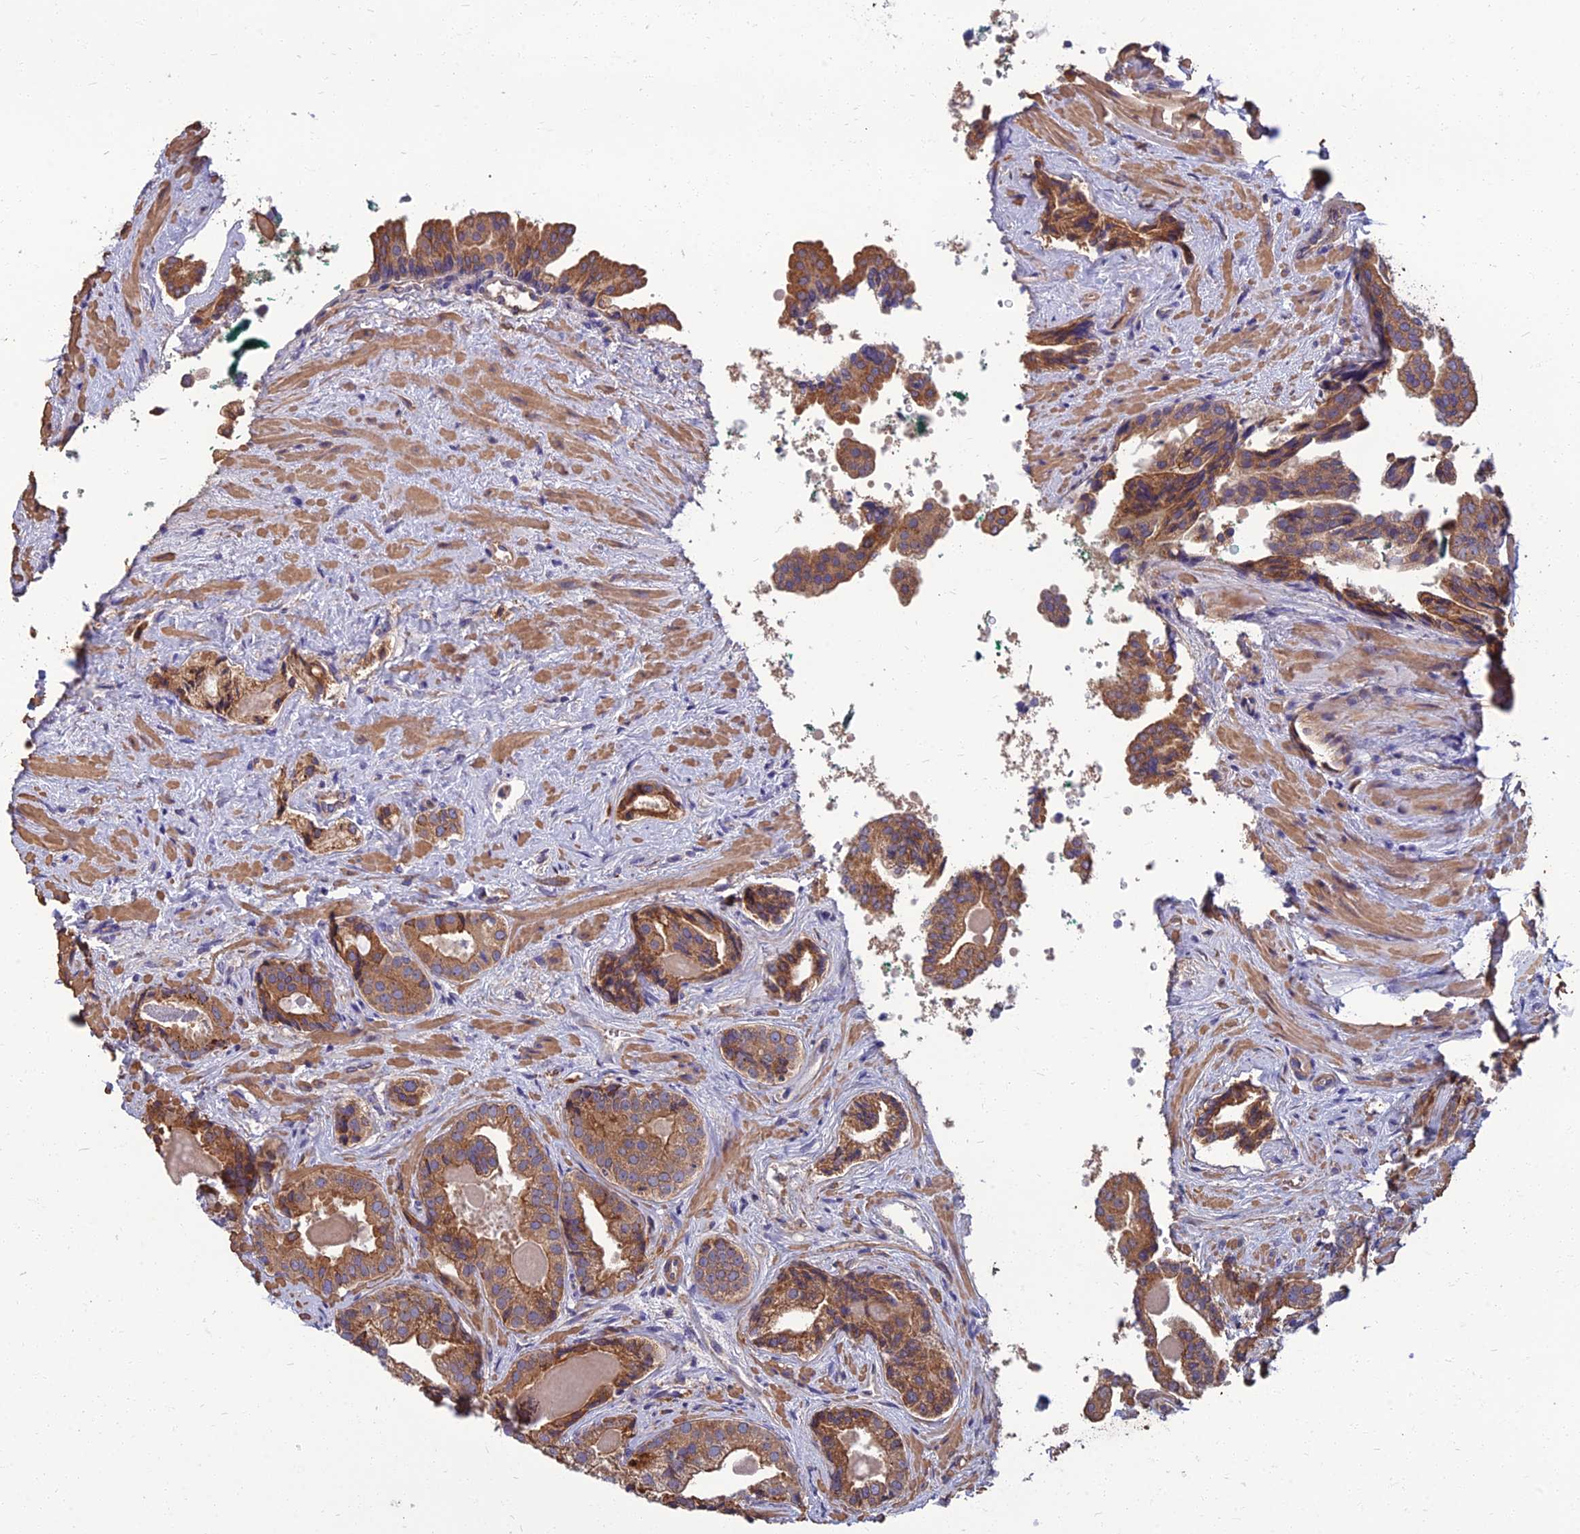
{"staining": {"intensity": "moderate", "quantity": ">75%", "location": "cytoplasmic/membranous"}, "tissue": "prostate cancer", "cell_type": "Tumor cells", "image_type": "cancer", "snomed": [{"axis": "morphology", "description": "Adenocarcinoma, High grade"}, {"axis": "topography", "description": "Prostate"}], "caption": "Prostate cancer (high-grade adenocarcinoma) stained with a brown dye exhibits moderate cytoplasmic/membranous positive expression in about >75% of tumor cells.", "gene": "WDR24", "patient": {"sex": "male", "age": 60}}